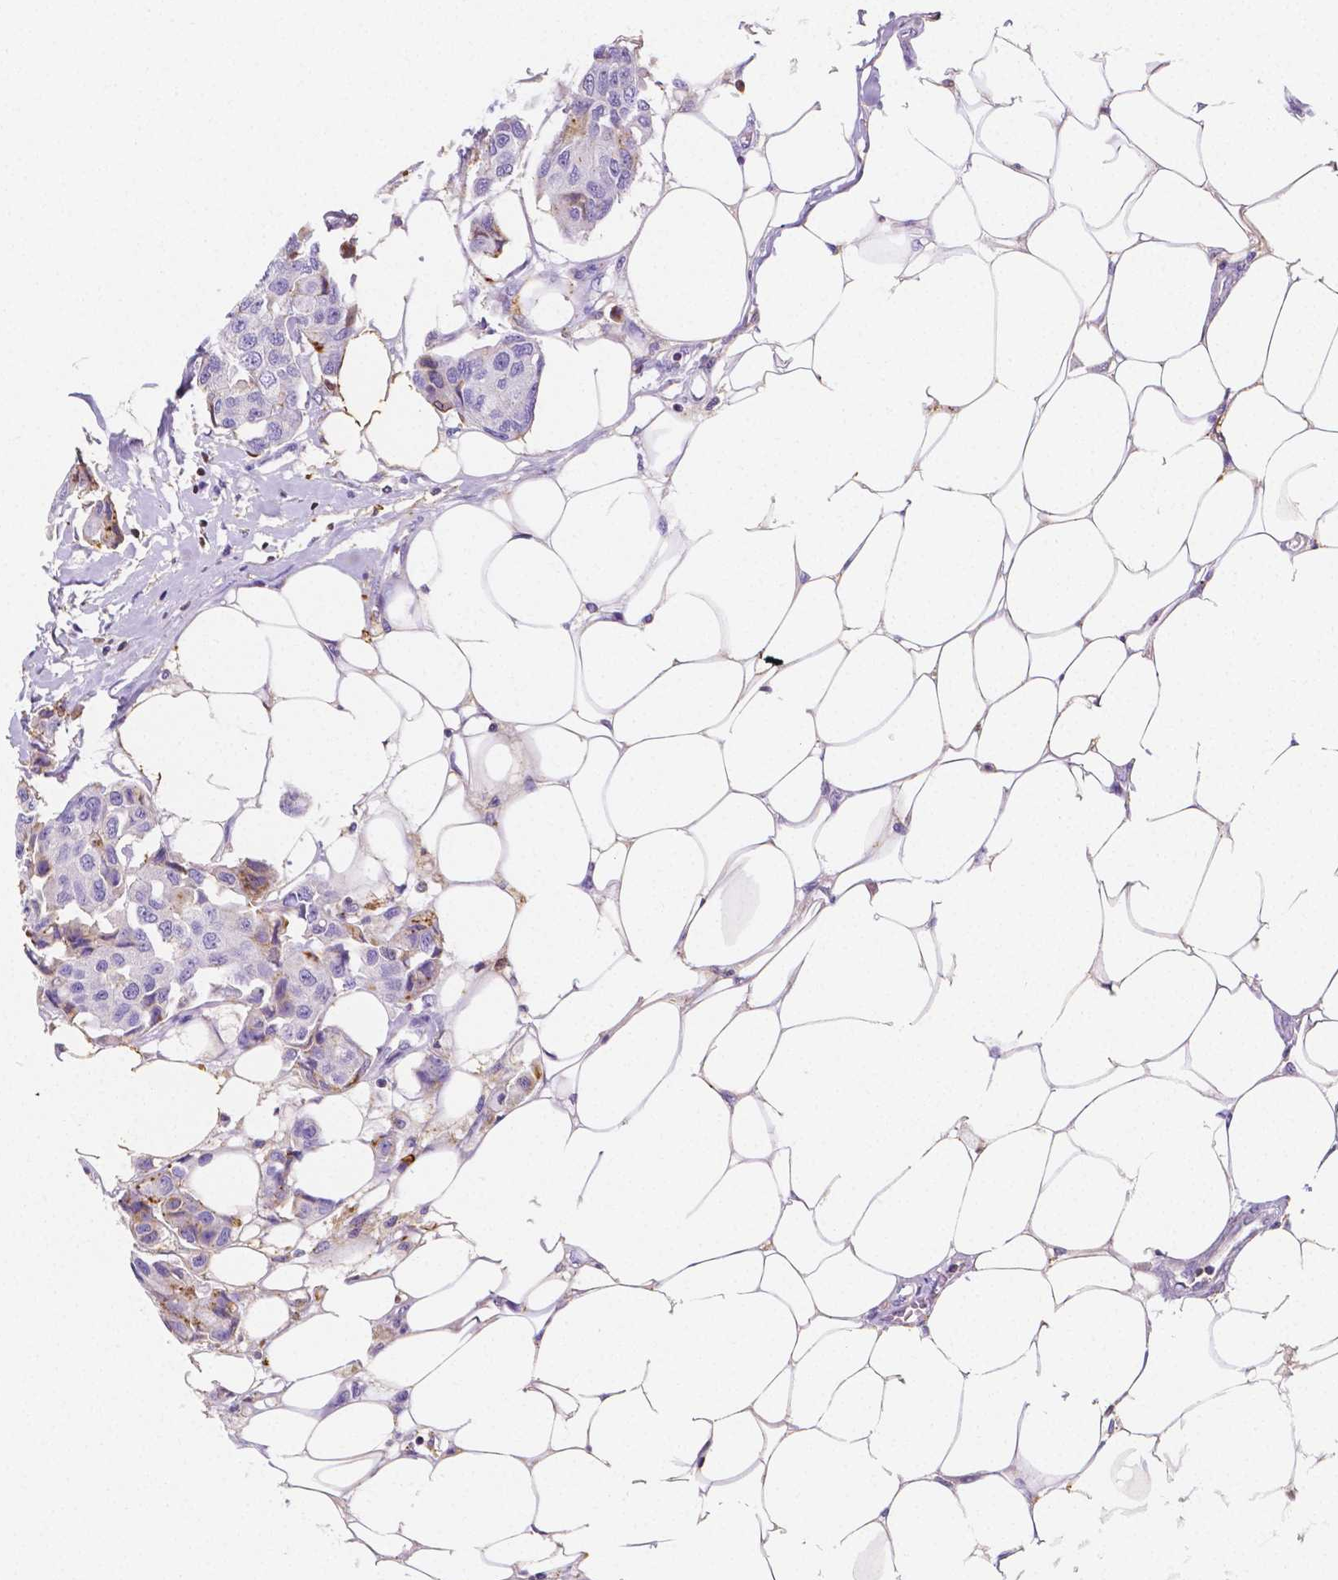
{"staining": {"intensity": "negative", "quantity": "none", "location": "none"}, "tissue": "breast cancer", "cell_type": "Tumor cells", "image_type": "cancer", "snomed": [{"axis": "morphology", "description": "Duct carcinoma"}, {"axis": "topography", "description": "Breast"}, {"axis": "topography", "description": "Lymph node"}], "caption": "High magnification brightfield microscopy of breast cancer stained with DAB (3,3'-diaminobenzidine) (brown) and counterstained with hematoxylin (blue): tumor cells show no significant expression.", "gene": "GABRD", "patient": {"sex": "female", "age": 80}}